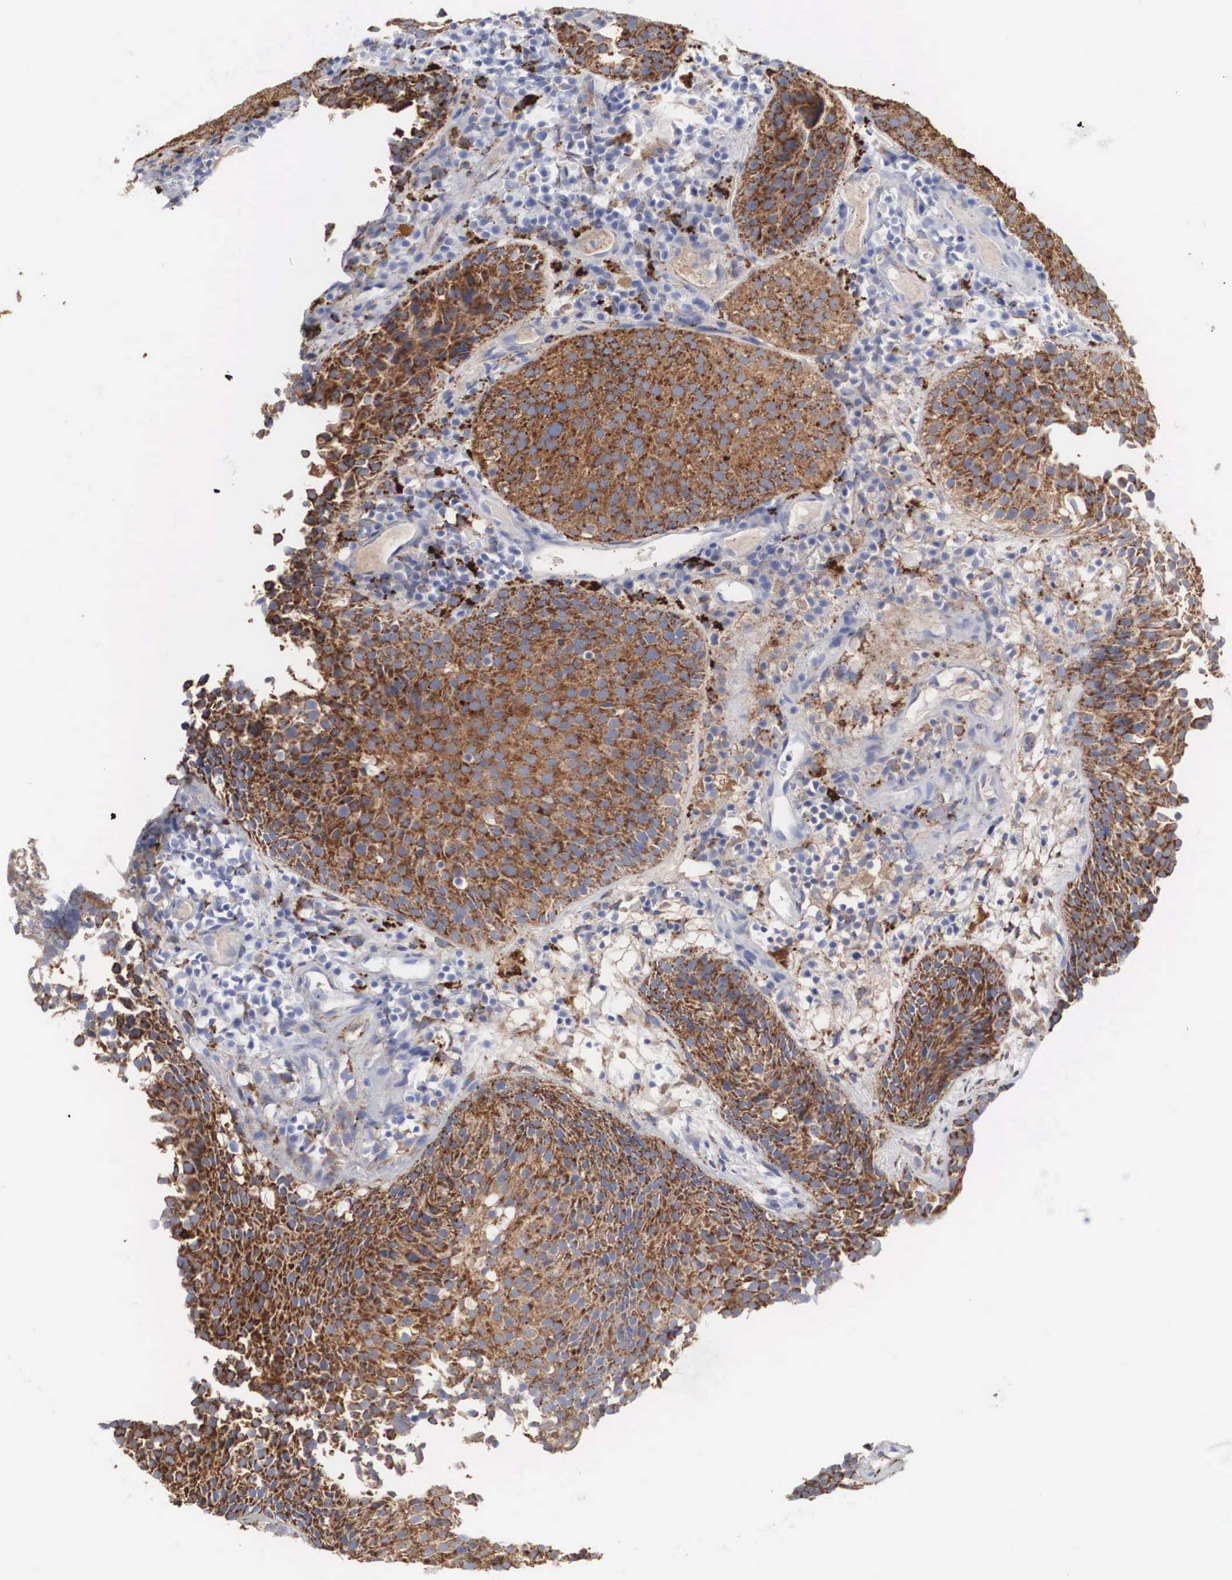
{"staining": {"intensity": "moderate", "quantity": ">75%", "location": "cytoplasmic/membranous"}, "tissue": "urothelial cancer", "cell_type": "Tumor cells", "image_type": "cancer", "snomed": [{"axis": "morphology", "description": "Urothelial carcinoma, Low grade"}, {"axis": "topography", "description": "Urinary bladder"}], "caption": "A medium amount of moderate cytoplasmic/membranous expression is seen in approximately >75% of tumor cells in low-grade urothelial carcinoma tissue.", "gene": "LGALS3BP", "patient": {"sex": "male", "age": 85}}